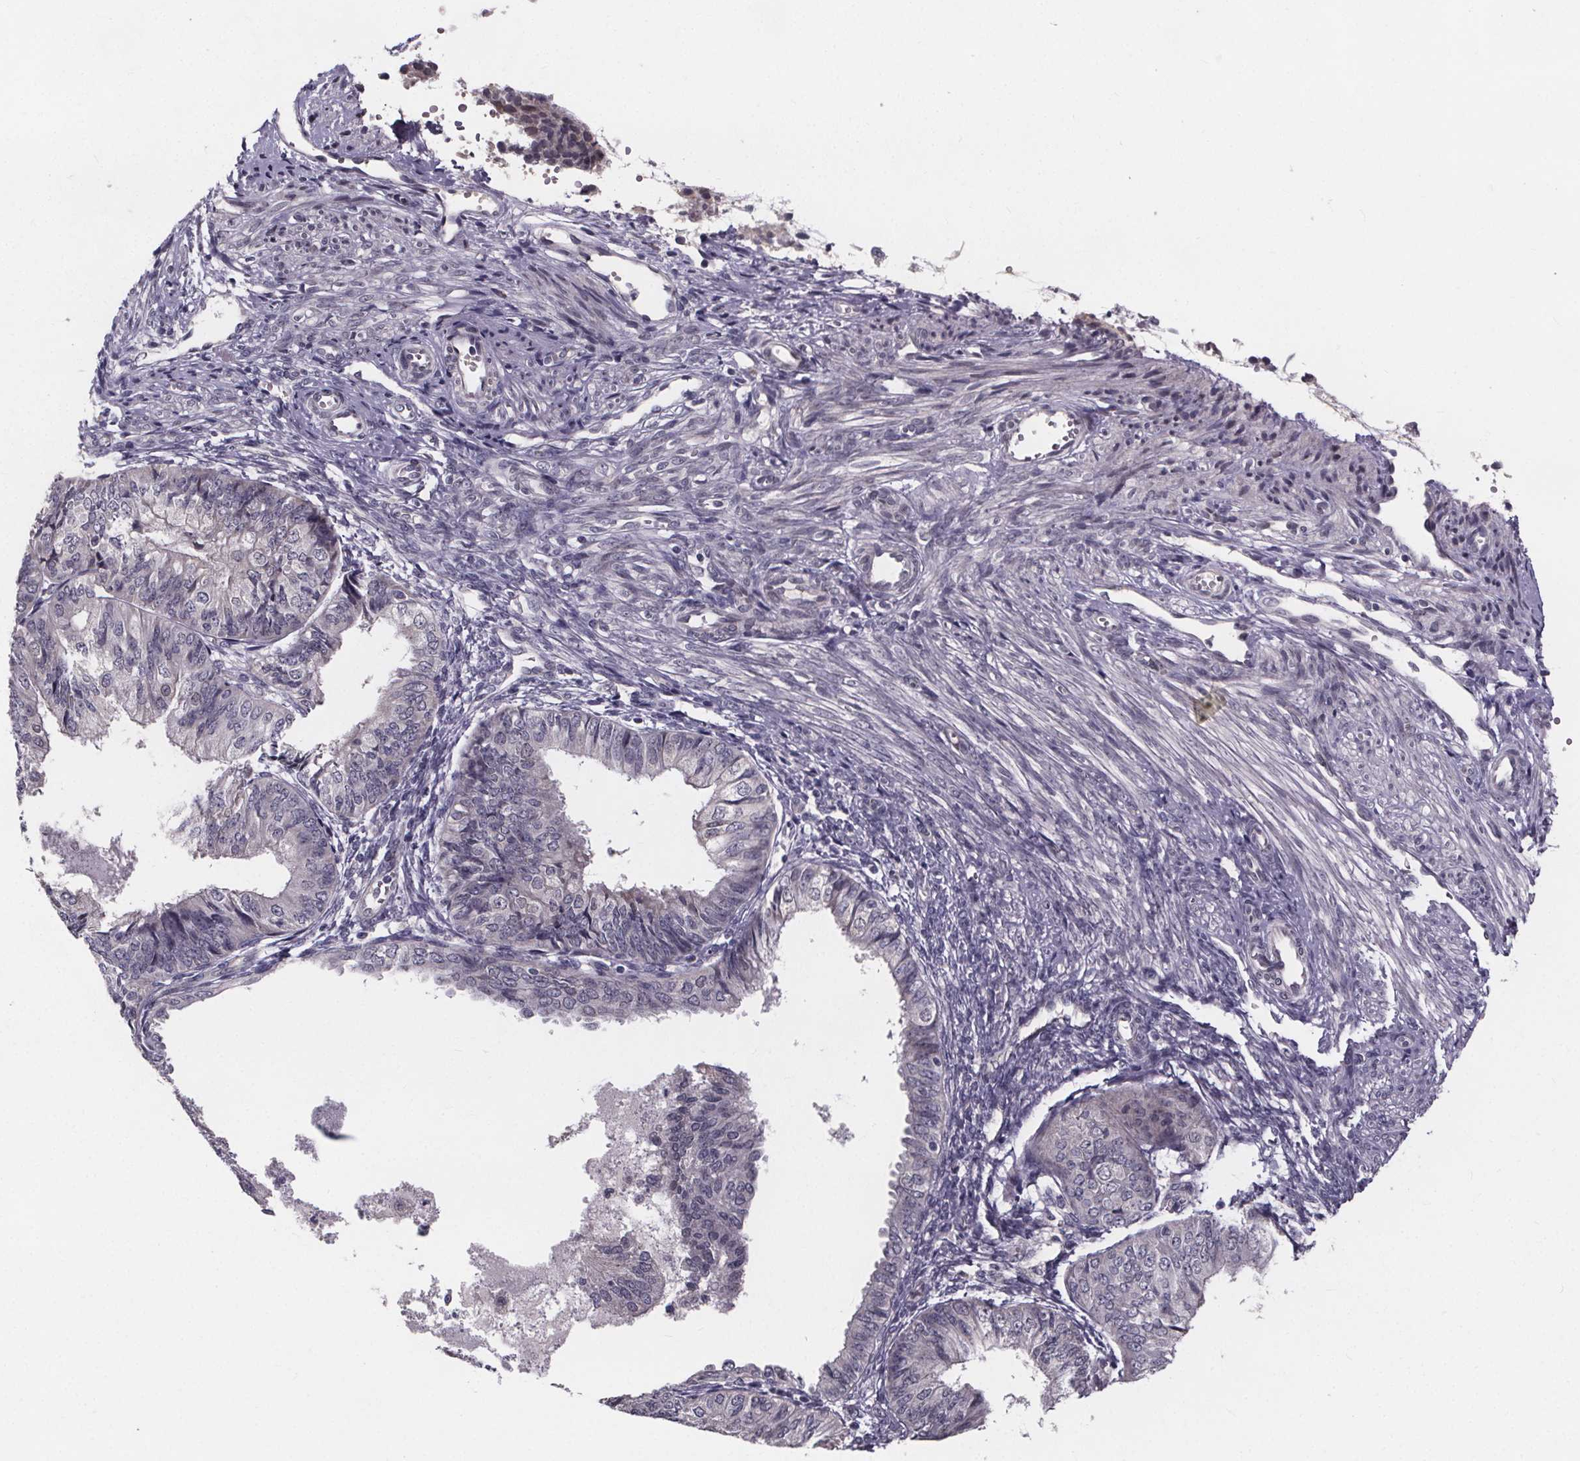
{"staining": {"intensity": "negative", "quantity": "none", "location": "none"}, "tissue": "endometrial cancer", "cell_type": "Tumor cells", "image_type": "cancer", "snomed": [{"axis": "morphology", "description": "Adenocarcinoma, NOS"}, {"axis": "topography", "description": "Endometrium"}], "caption": "Tumor cells are negative for protein expression in human endometrial adenocarcinoma.", "gene": "FAM181B", "patient": {"sex": "female", "age": 58}}